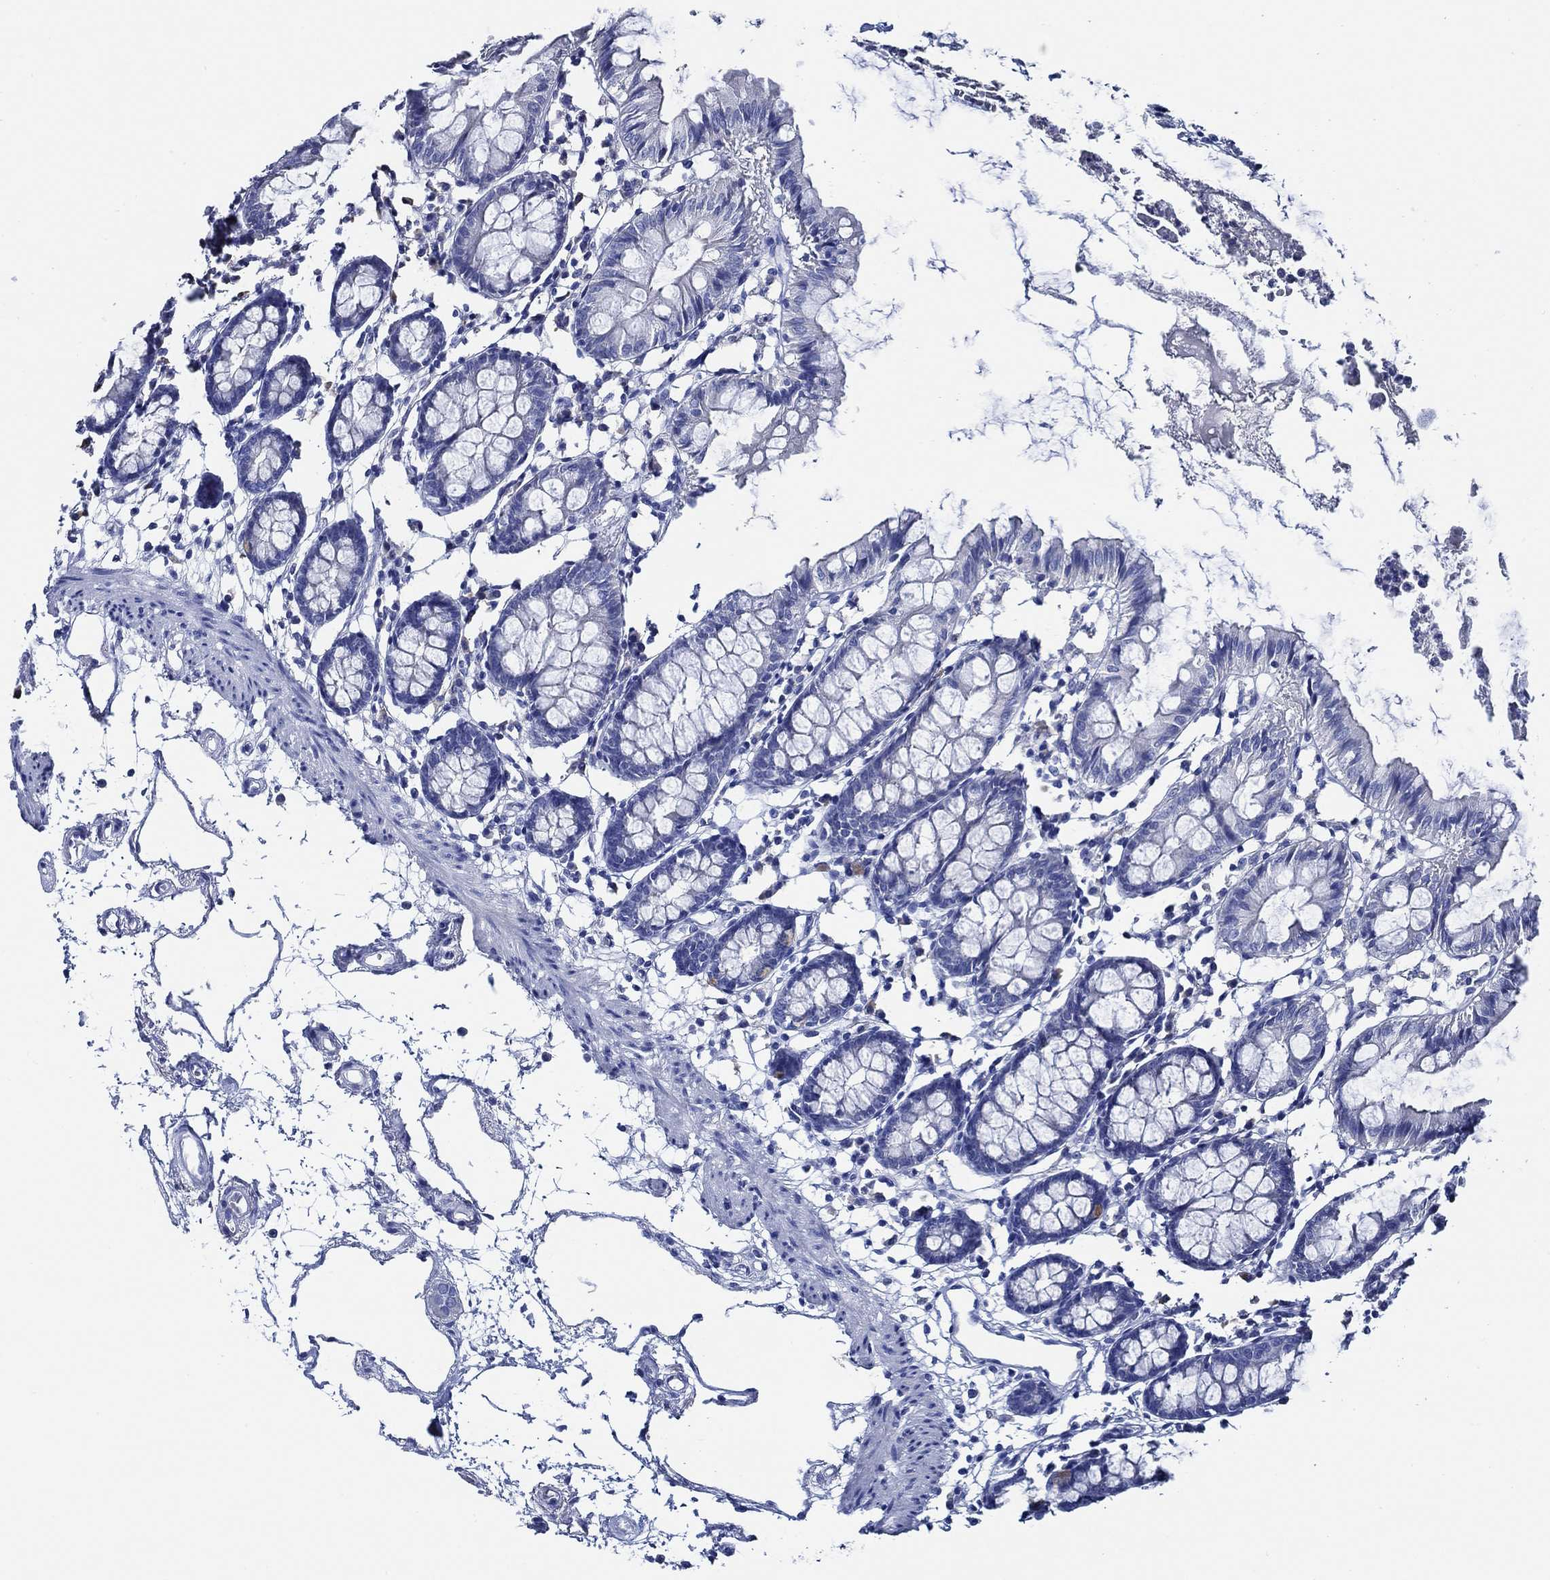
{"staining": {"intensity": "negative", "quantity": "none", "location": "none"}, "tissue": "colon", "cell_type": "Endothelial cells", "image_type": "normal", "snomed": [{"axis": "morphology", "description": "Normal tissue, NOS"}, {"axis": "topography", "description": "Colon"}], "caption": "Endothelial cells show no significant positivity in benign colon. Nuclei are stained in blue.", "gene": "WDR62", "patient": {"sex": "female", "age": 84}}